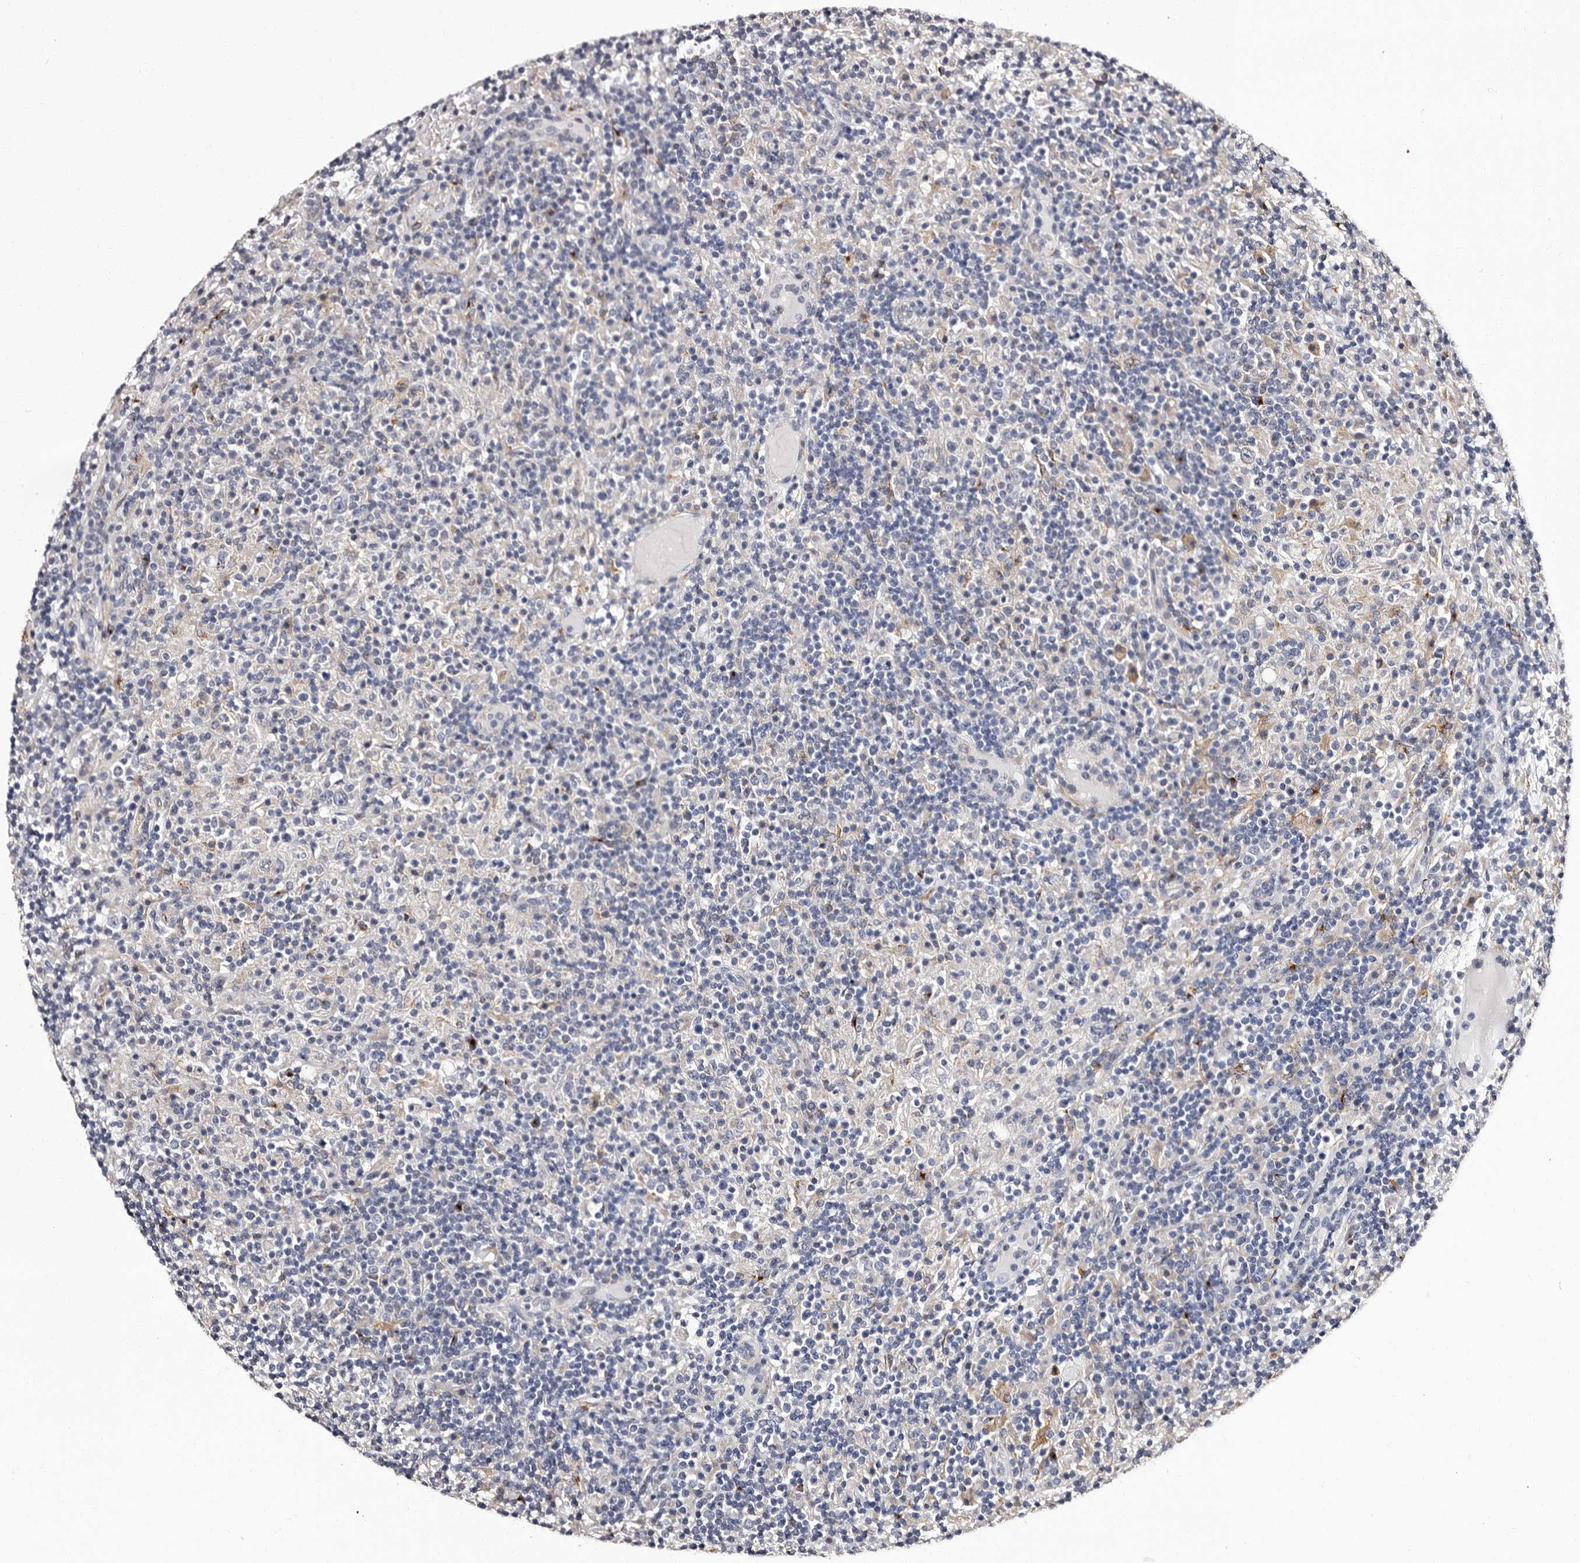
{"staining": {"intensity": "negative", "quantity": "none", "location": "none"}, "tissue": "lymphoma", "cell_type": "Tumor cells", "image_type": "cancer", "snomed": [{"axis": "morphology", "description": "Hodgkin's disease, NOS"}, {"axis": "topography", "description": "Lymph node"}], "caption": "IHC image of lymphoma stained for a protein (brown), which demonstrates no staining in tumor cells. The staining is performed using DAB (3,3'-diaminobenzidine) brown chromogen with nuclei counter-stained in using hematoxylin.", "gene": "AUNIP", "patient": {"sex": "male", "age": 70}}